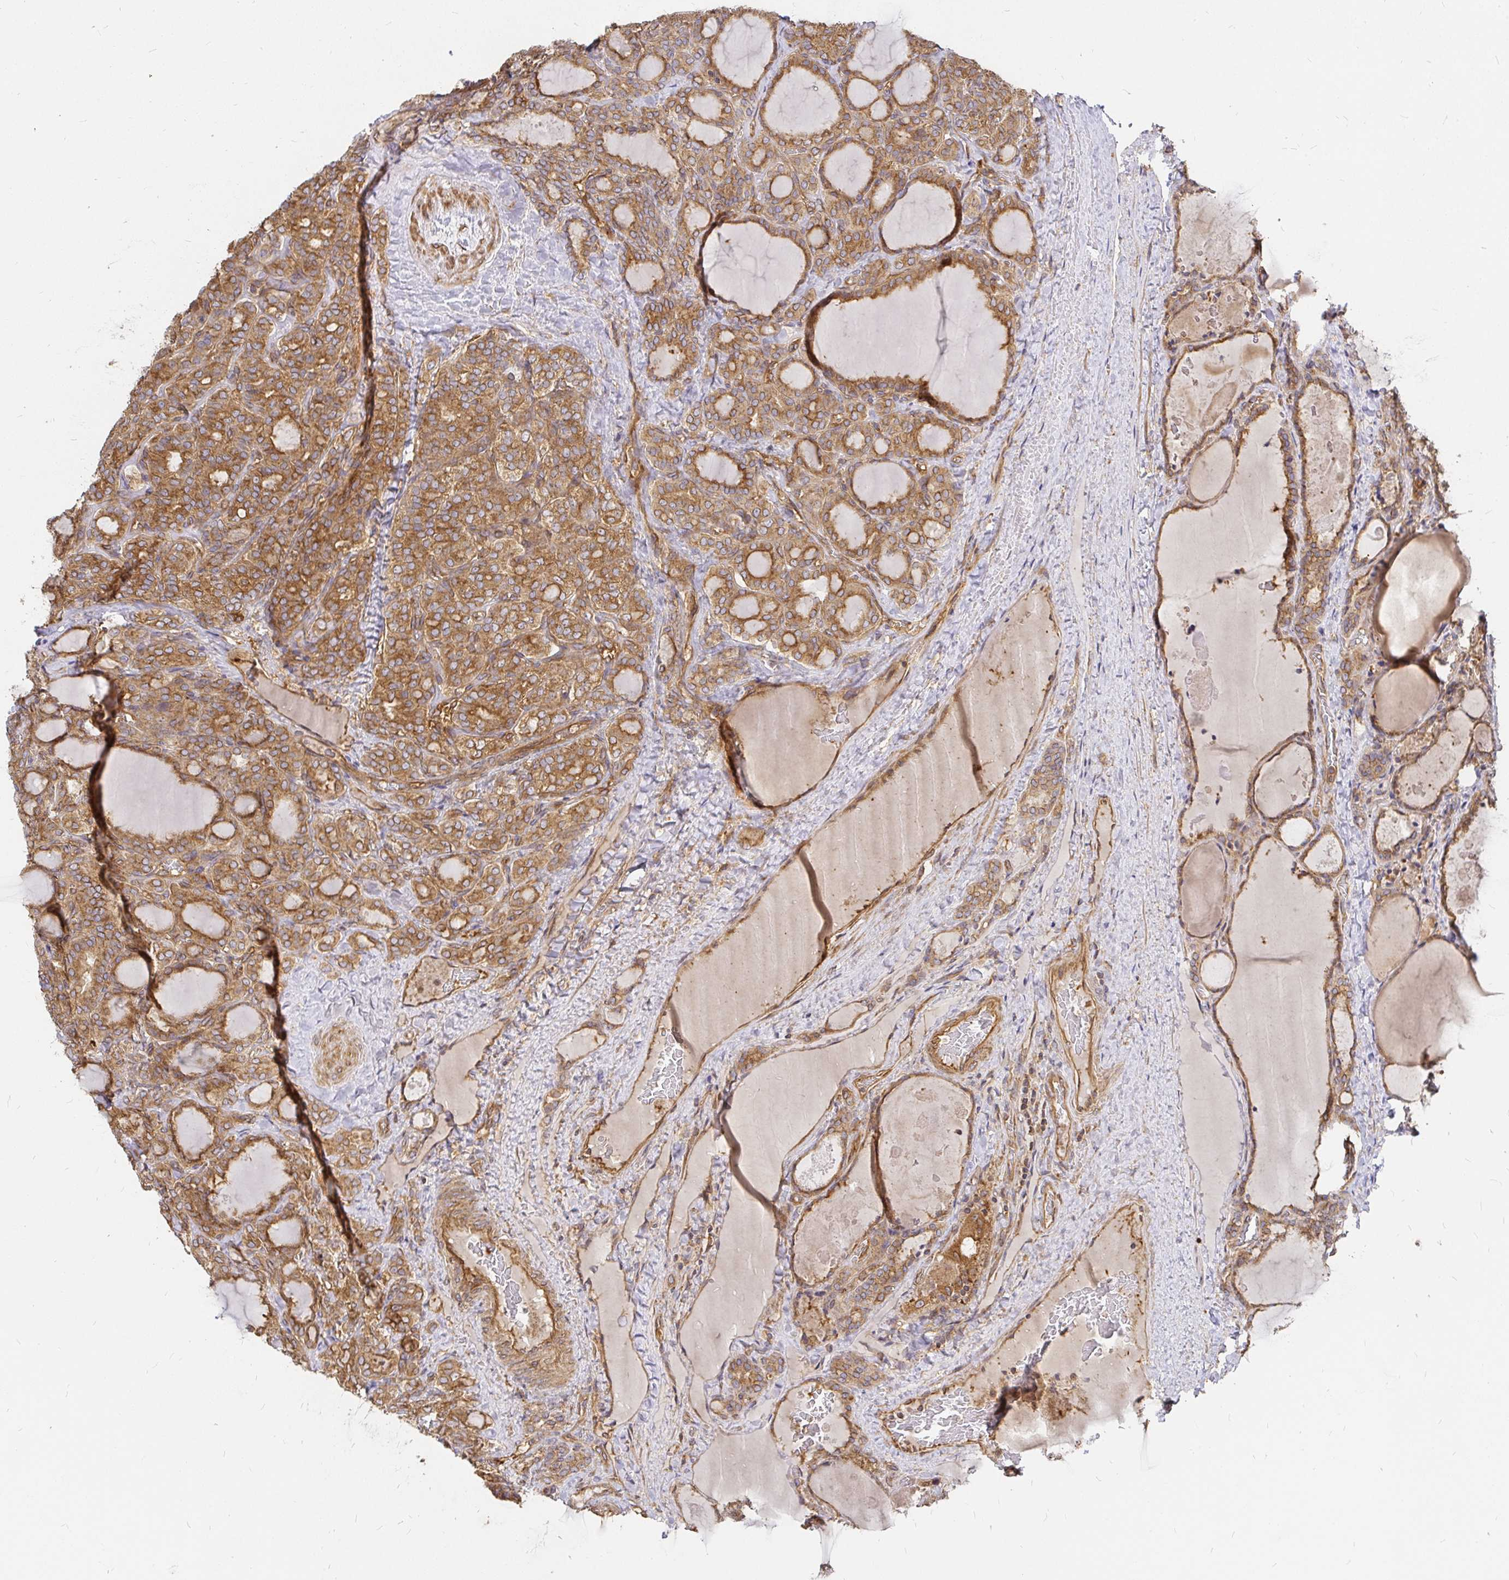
{"staining": {"intensity": "strong", "quantity": ">75%", "location": "cytoplasmic/membranous"}, "tissue": "thyroid cancer", "cell_type": "Tumor cells", "image_type": "cancer", "snomed": [{"axis": "morphology", "description": "Normal tissue, NOS"}, {"axis": "morphology", "description": "Follicular adenoma carcinoma, NOS"}, {"axis": "topography", "description": "Thyroid gland"}], "caption": "DAB immunohistochemical staining of thyroid follicular adenoma carcinoma reveals strong cytoplasmic/membranous protein staining in about >75% of tumor cells.", "gene": "KIF5B", "patient": {"sex": "female", "age": 31}}